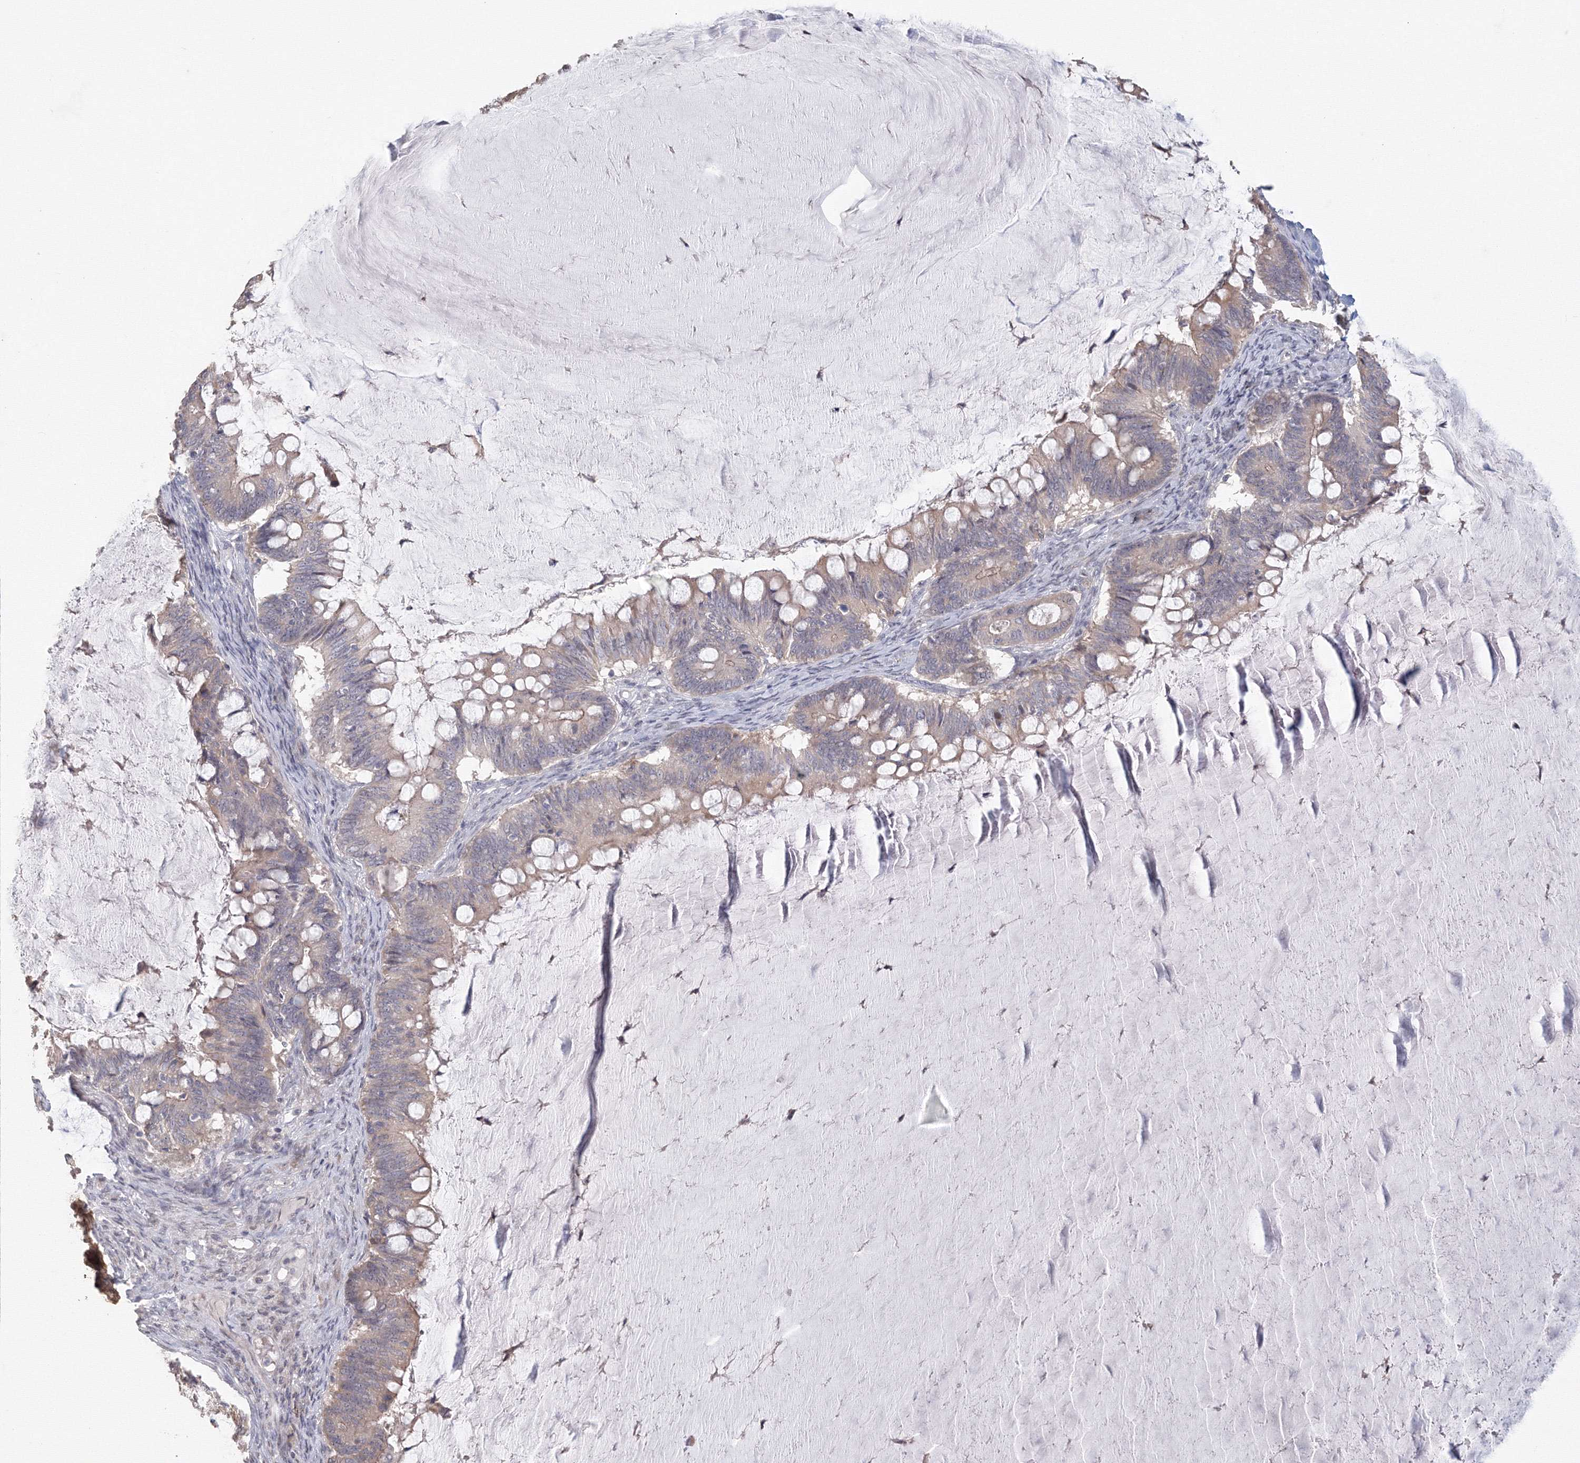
{"staining": {"intensity": "weak", "quantity": "<25%", "location": "cytoplasmic/membranous"}, "tissue": "ovarian cancer", "cell_type": "Tumor cells", "image_type": "cancer", "snomed": [{"axis": "morphology", "description": "Cystadenocarcinoma, mucinous, NOS"}, {"axis": "topography", "description": "Ovary"}], "caption": "An IHC histopathology image of ovarian cancer is shown. There is no staining in tumor cells of ovarian cancer.", "gene": "TACC2", "patient": {"sex": "female", "age": 61}}